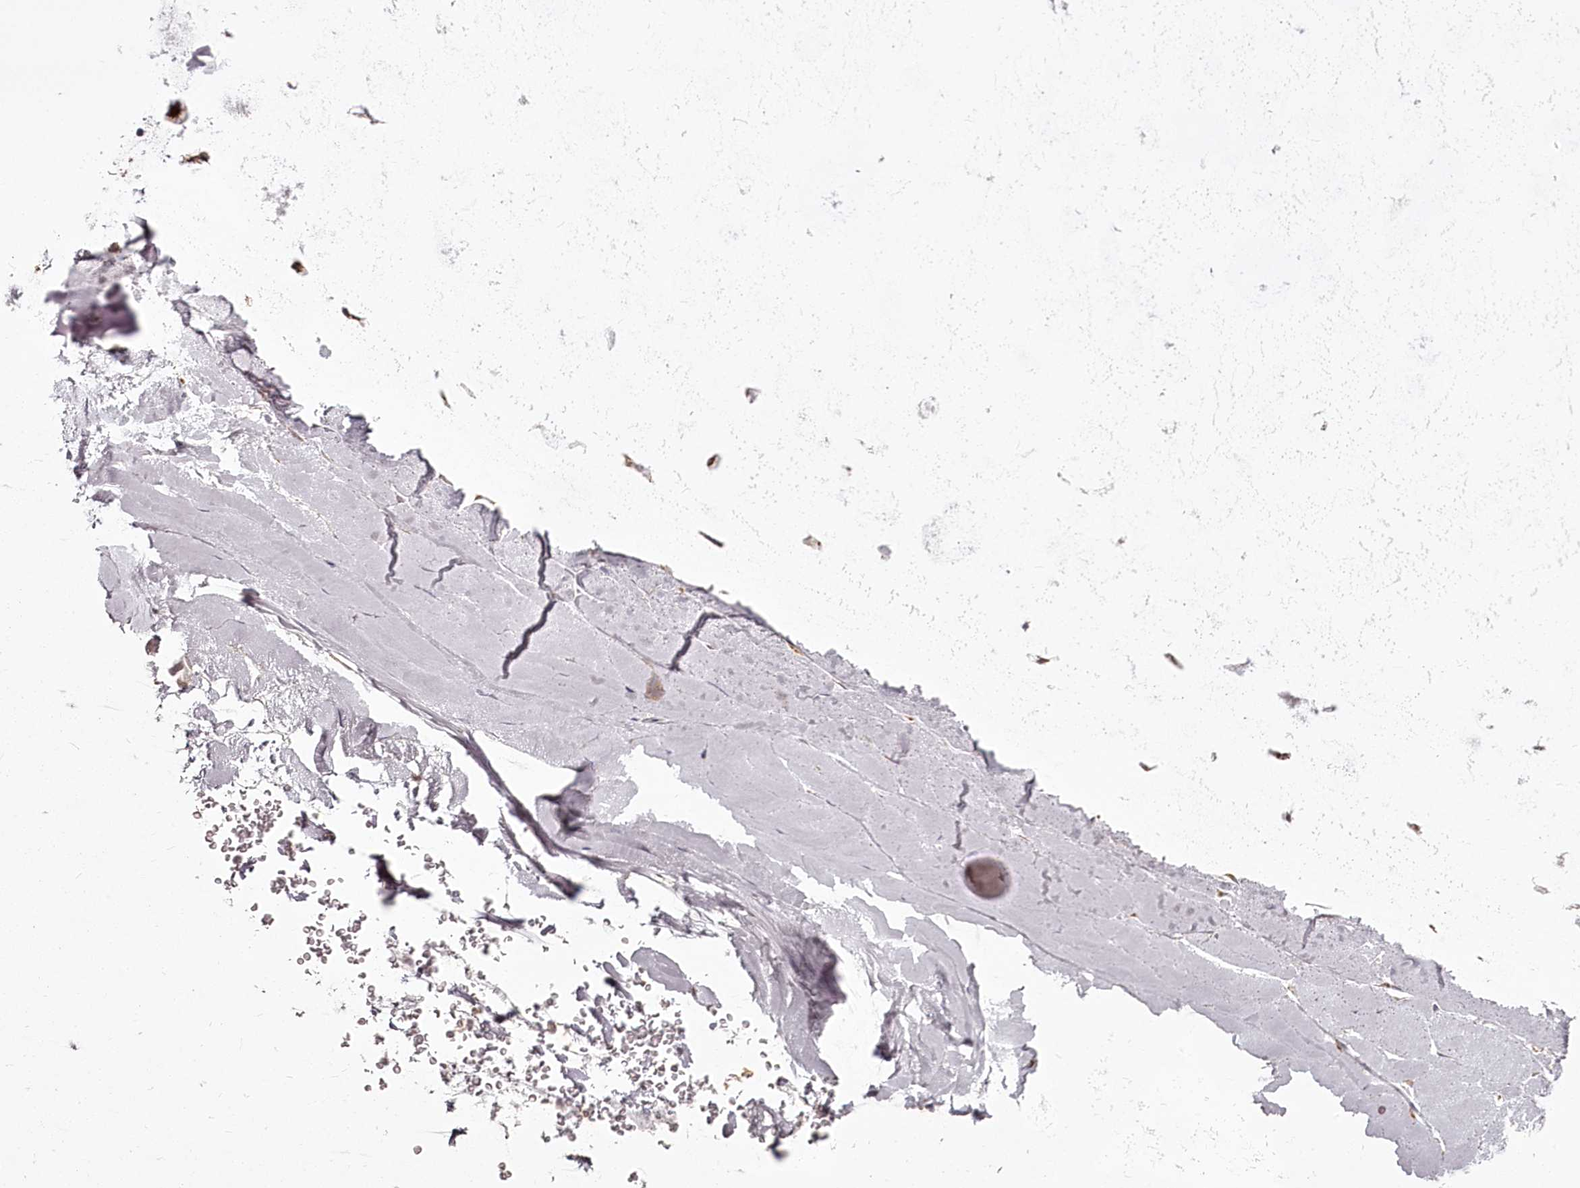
{"staining": {"intensity": "weak", "quantity": "25%-75%", "location": "cytoplasmic/membranous"}, "tissue": "adipose tissue", "cell_type": "Adipocytes", "image_type": "normal", "snomed": [{"axis": "morphology", "description": "Normal tissue, NOS"}, {"axis": "morphology", "description": "Squamous cell carcinoma, NOS"}, {"axis": "topography", "description": "Lymph node"}, {"axis": "topography", "description": "Bronchus"}, {"axis": "topography", "description": "Lung"}], "caption": "Immunohistochemistry (IHC) image of unremarkable adipose tissue: adipose tissue stained using immunohistochemistry (IHC) shows low levels of weak protein expression localized specifically in the cytoplasmic/membranous of adipocytes, appearing as a cytoplasmic/membranous brown color.", "gene": "CHCHD2", "patient": {"sex": "male", "age": 66}}